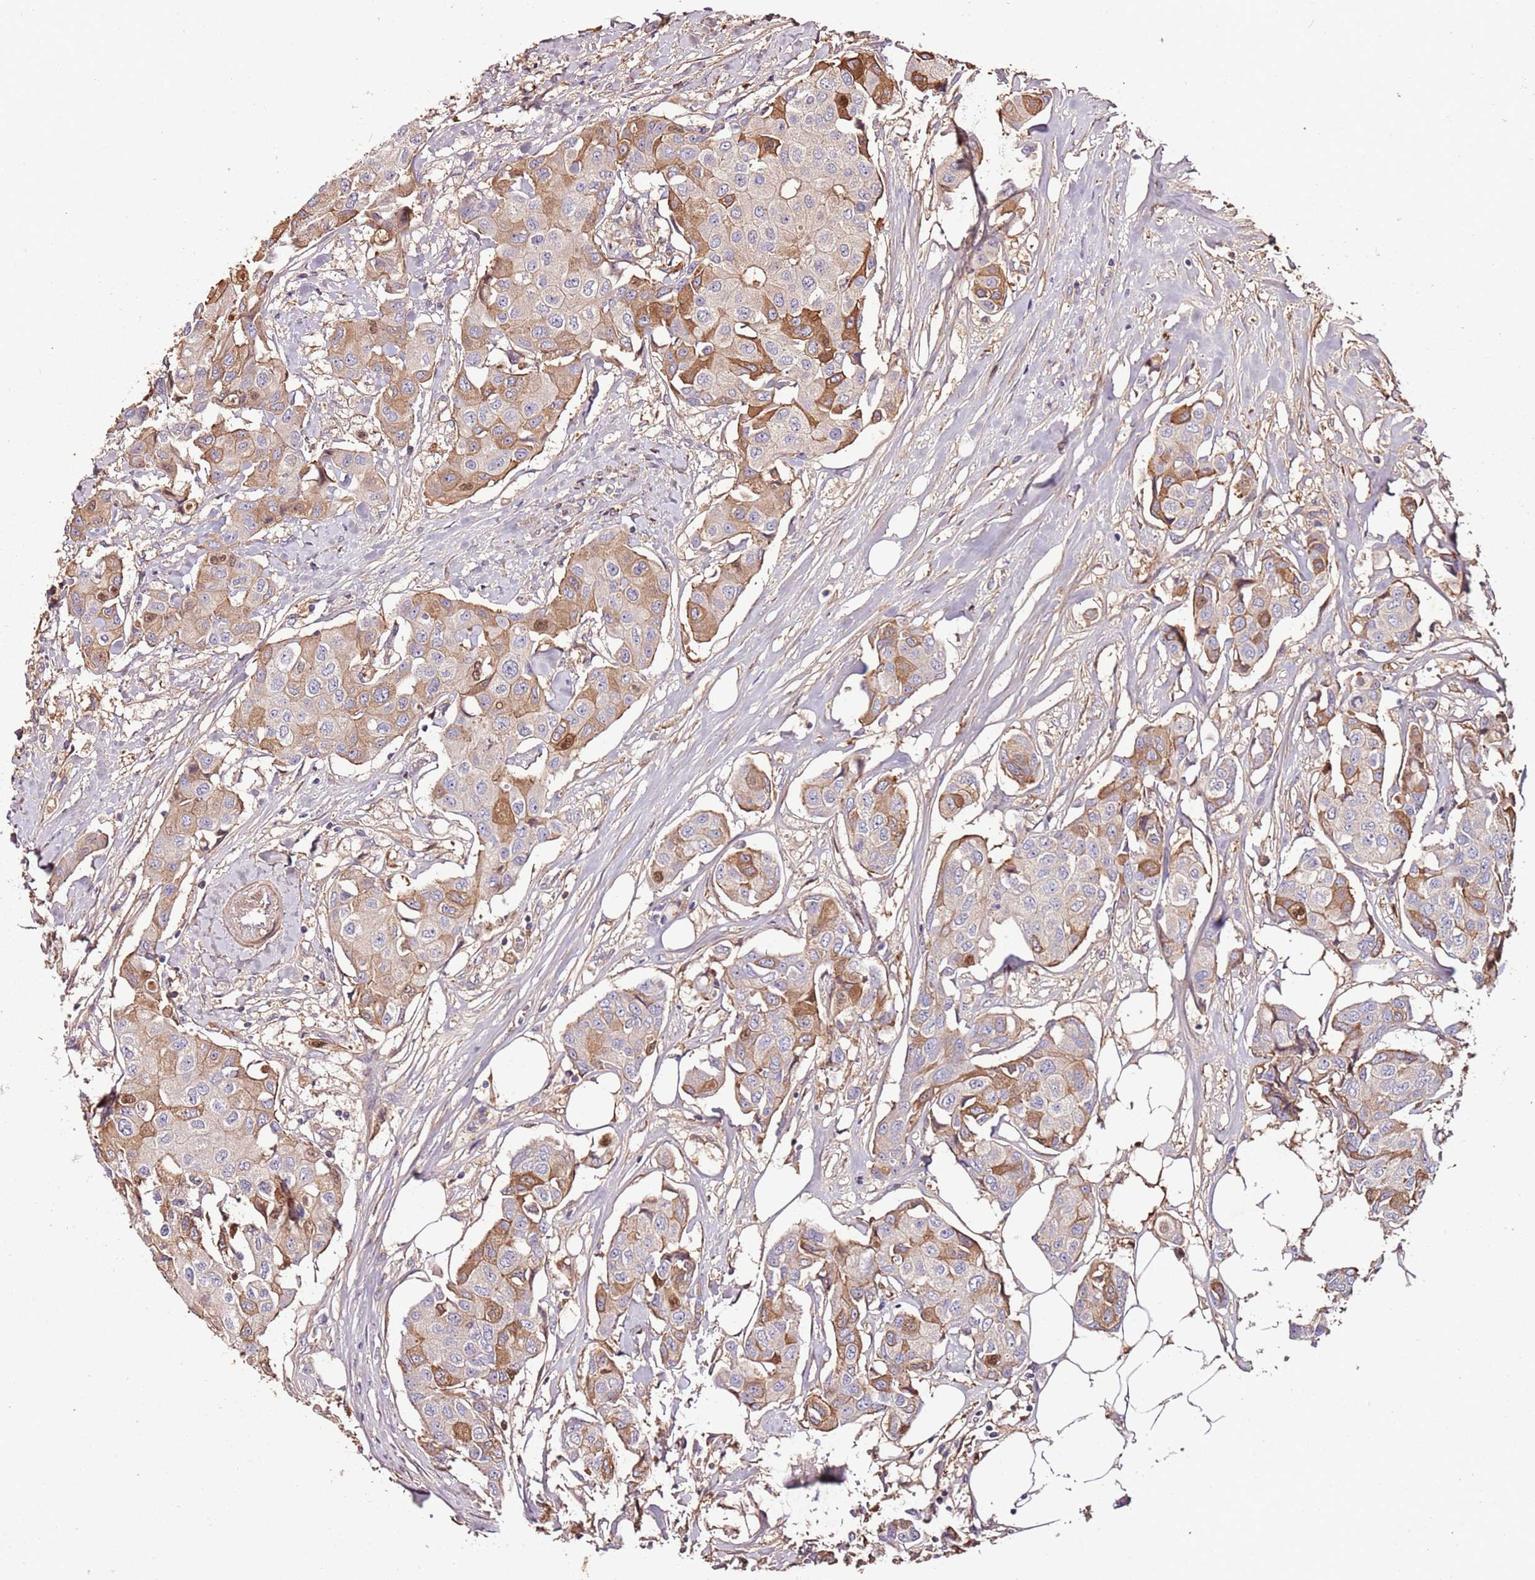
{"staining": {"intensity": "moderate", "quantity": "<25%", "location": "cytoplasmic/membranous"}, "tissue": "breast cancer", "cell_type": "Tumor cells", "image_type": "cancer", "snomed": [{"axis": "morphology", "description": "Duct carcinoma"}, {"axis": "topography", "description": "Breast"}, {"axis": "topography", "description": "Lymph node"}], "caption": "Protein staining shows moderate cytoplasmic/membranous positivity in approximately <25% of tumor cells in breast cancer. The protein of interest is stained brown, and the nuclei are stained in blue (DAB IHC with brightfield microscopy, high magnification).", "gene": "DENR", "patient": {"sex": "female", "age": 80}}